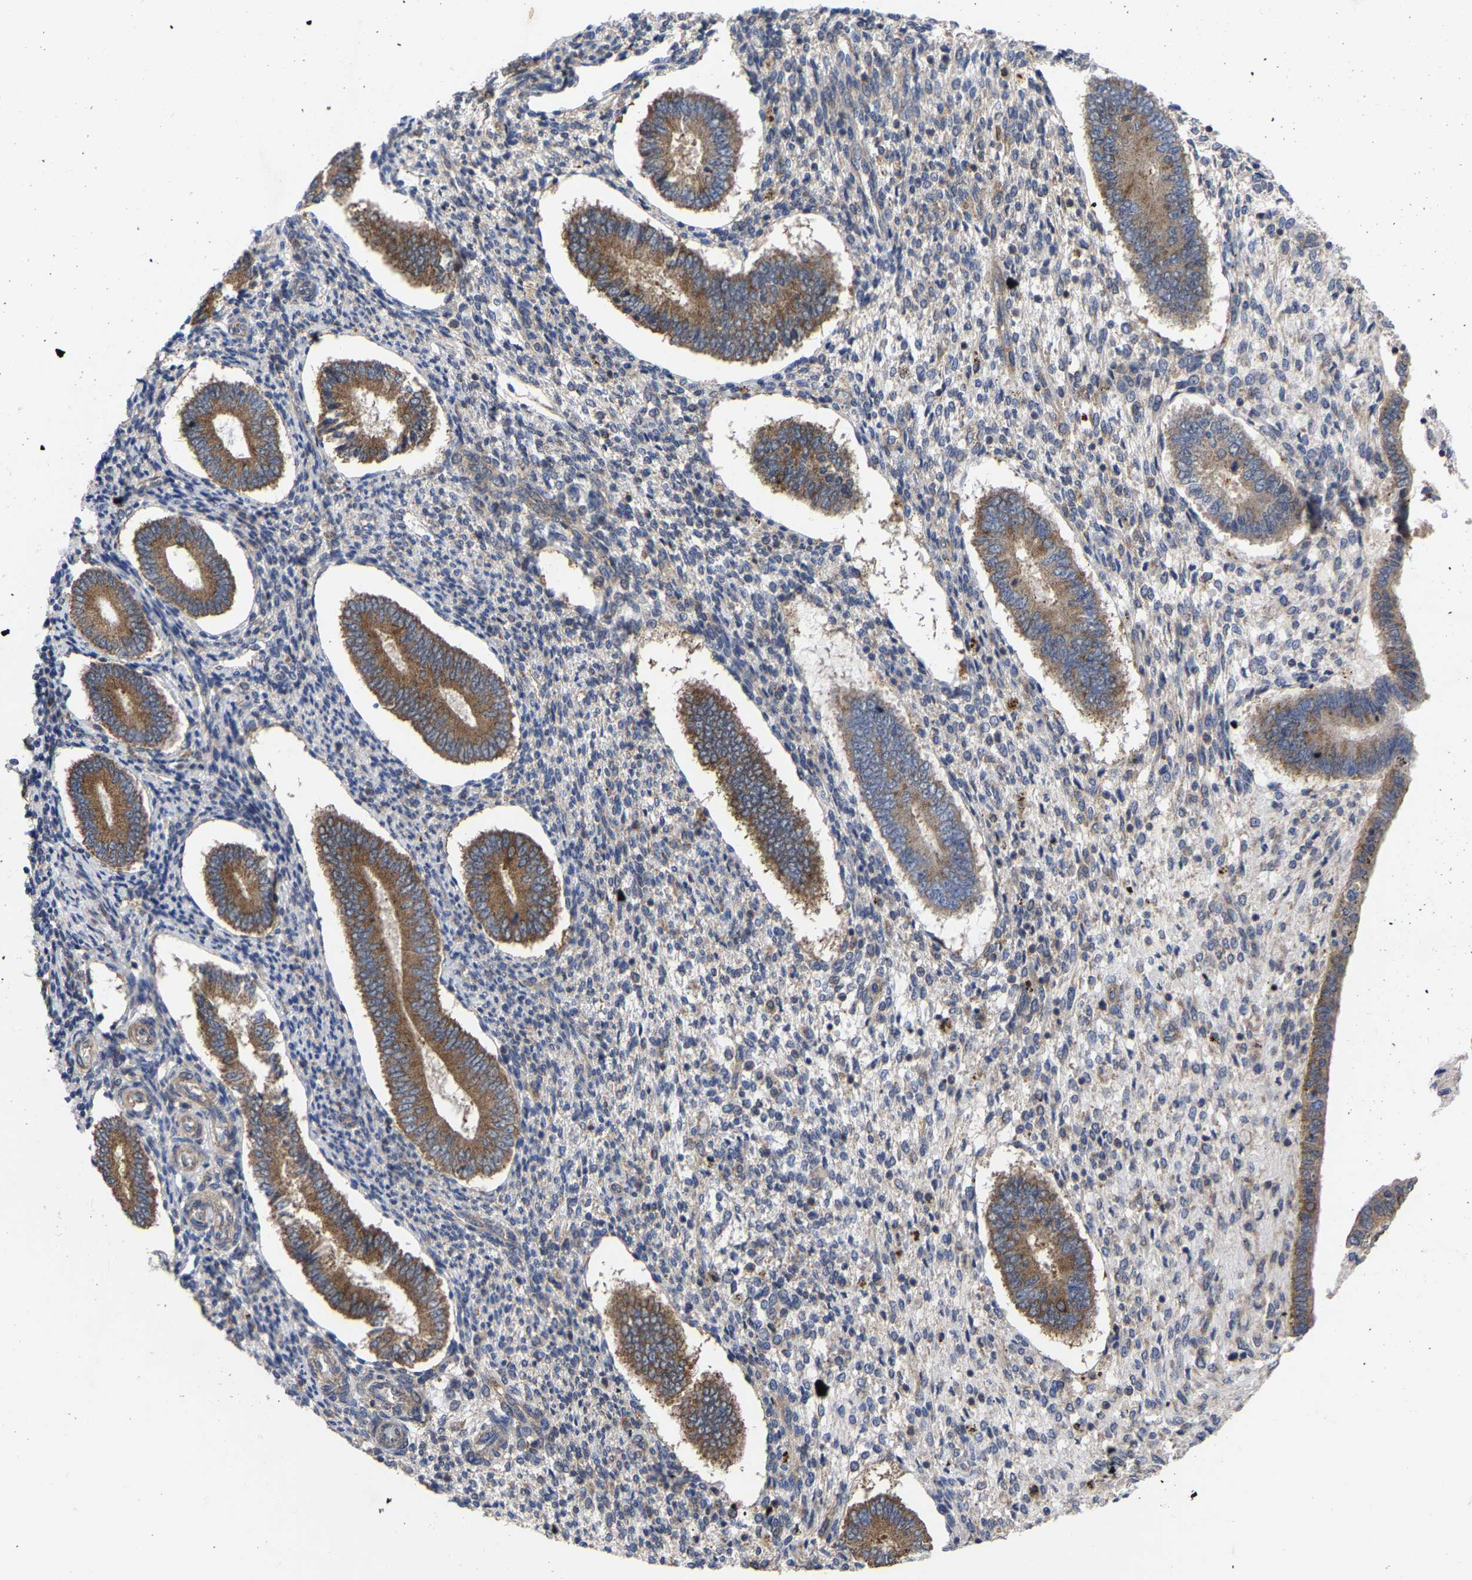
{"staining": {"intensity": "weak", "quantity": "<25%", "location": "cytoplasmic/membranous"}, "tissue": "endometrium", "cell_type": "Cells in endometrial stroma", "image_type": "normal", "snomed": [{"axis": "morphology", "description": "Normal tissue, NOS"}, {"axis": "topography", "description": "Endometrium"}], "caption": "High power microscopy photomicrograph of an immunohistochemistry image of benign endometrium, revealing no significant staining in cells in endometrial stroma.", "gene": "TCP1", "patient": {"sex": "female", "age": 42}}